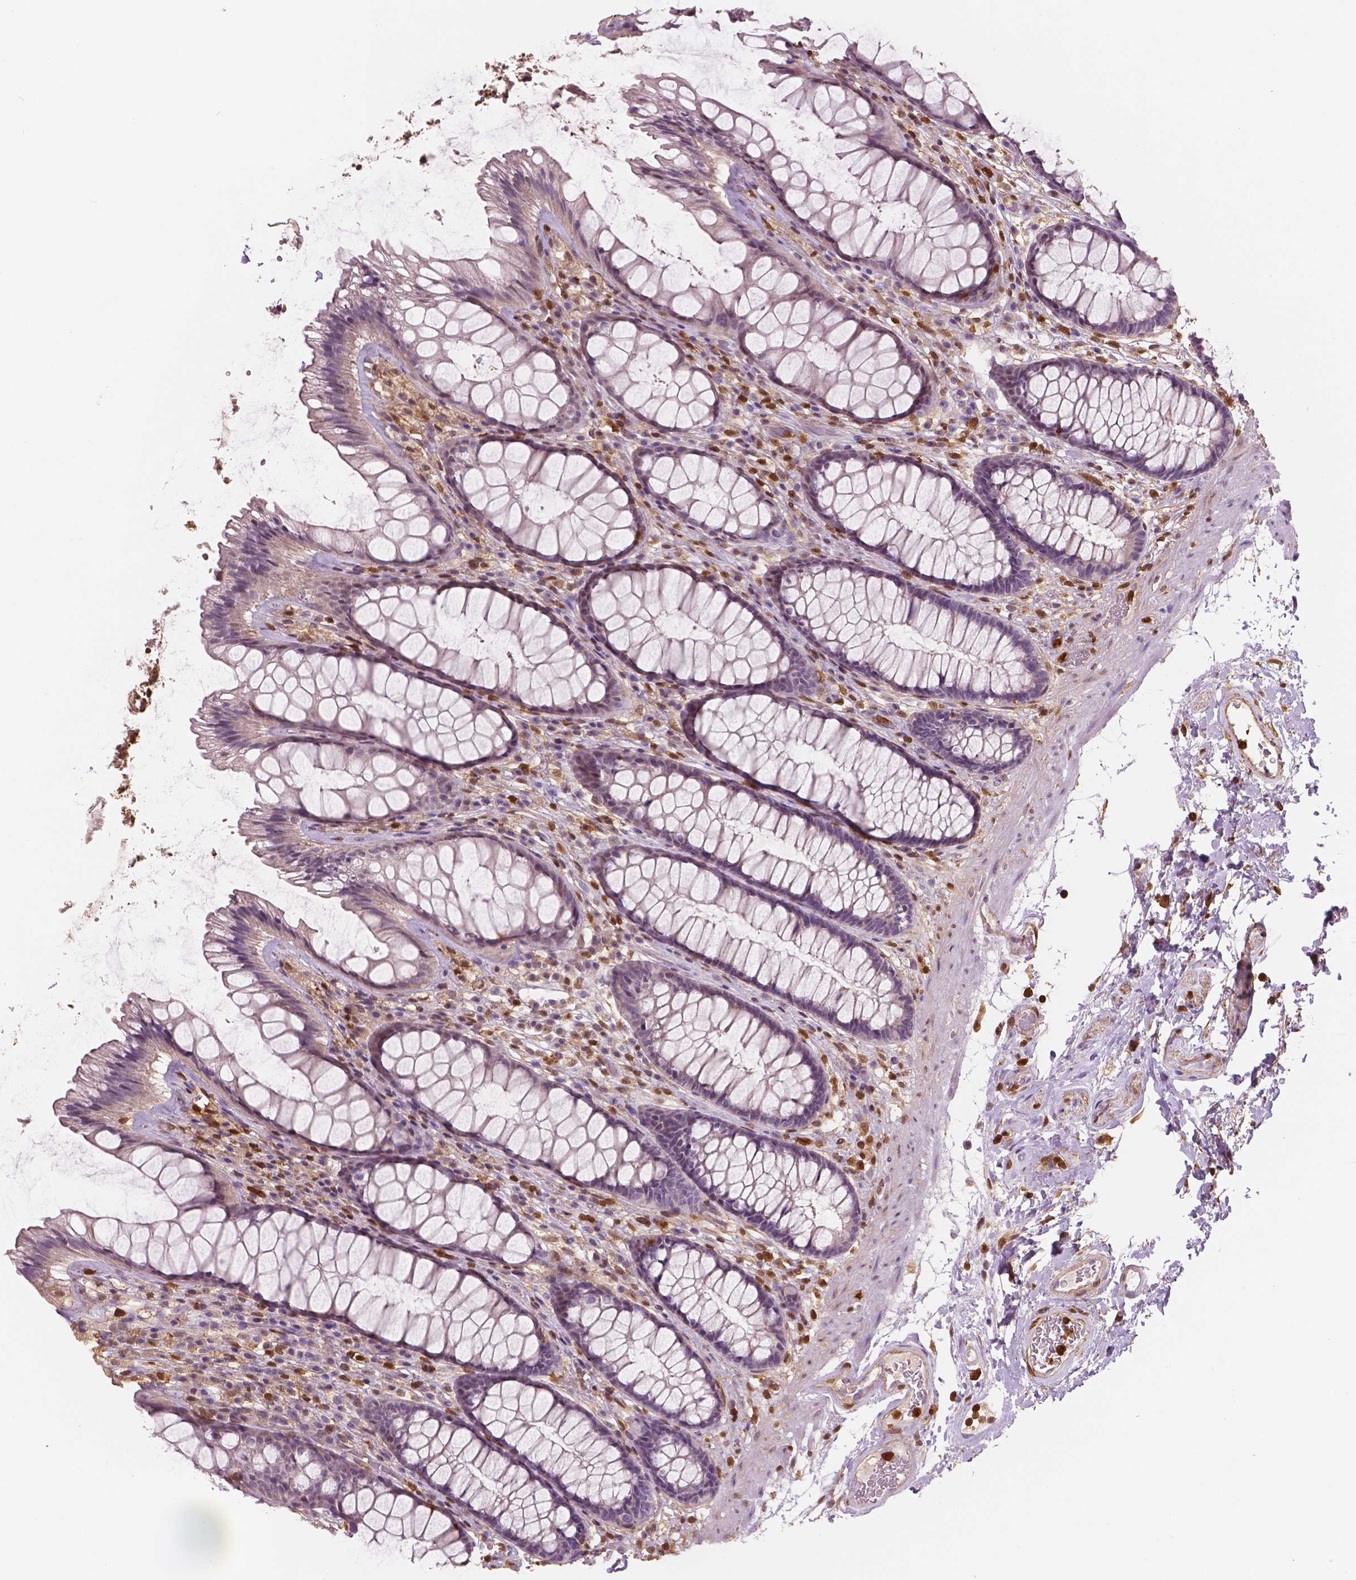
{"staining": {"intensity": "negative", "quantity": "none", "location": "none"}, "tissue": "rectum", "cell_type": "Glandular cells", "image_type": "normal", "snomed": [{"axis": "morphology", "description": "Normal tissue, NOS"}, {"axis": "topography", "description": "Rectum"}], "caption": "DAB (3,3'-diaminobenzidine) immunohistochemical staining of normal human rectum demonstrates no significant expression in glandular cells.", "gene": "S100A4", "patient": {"sex": "male", "age": 72}}